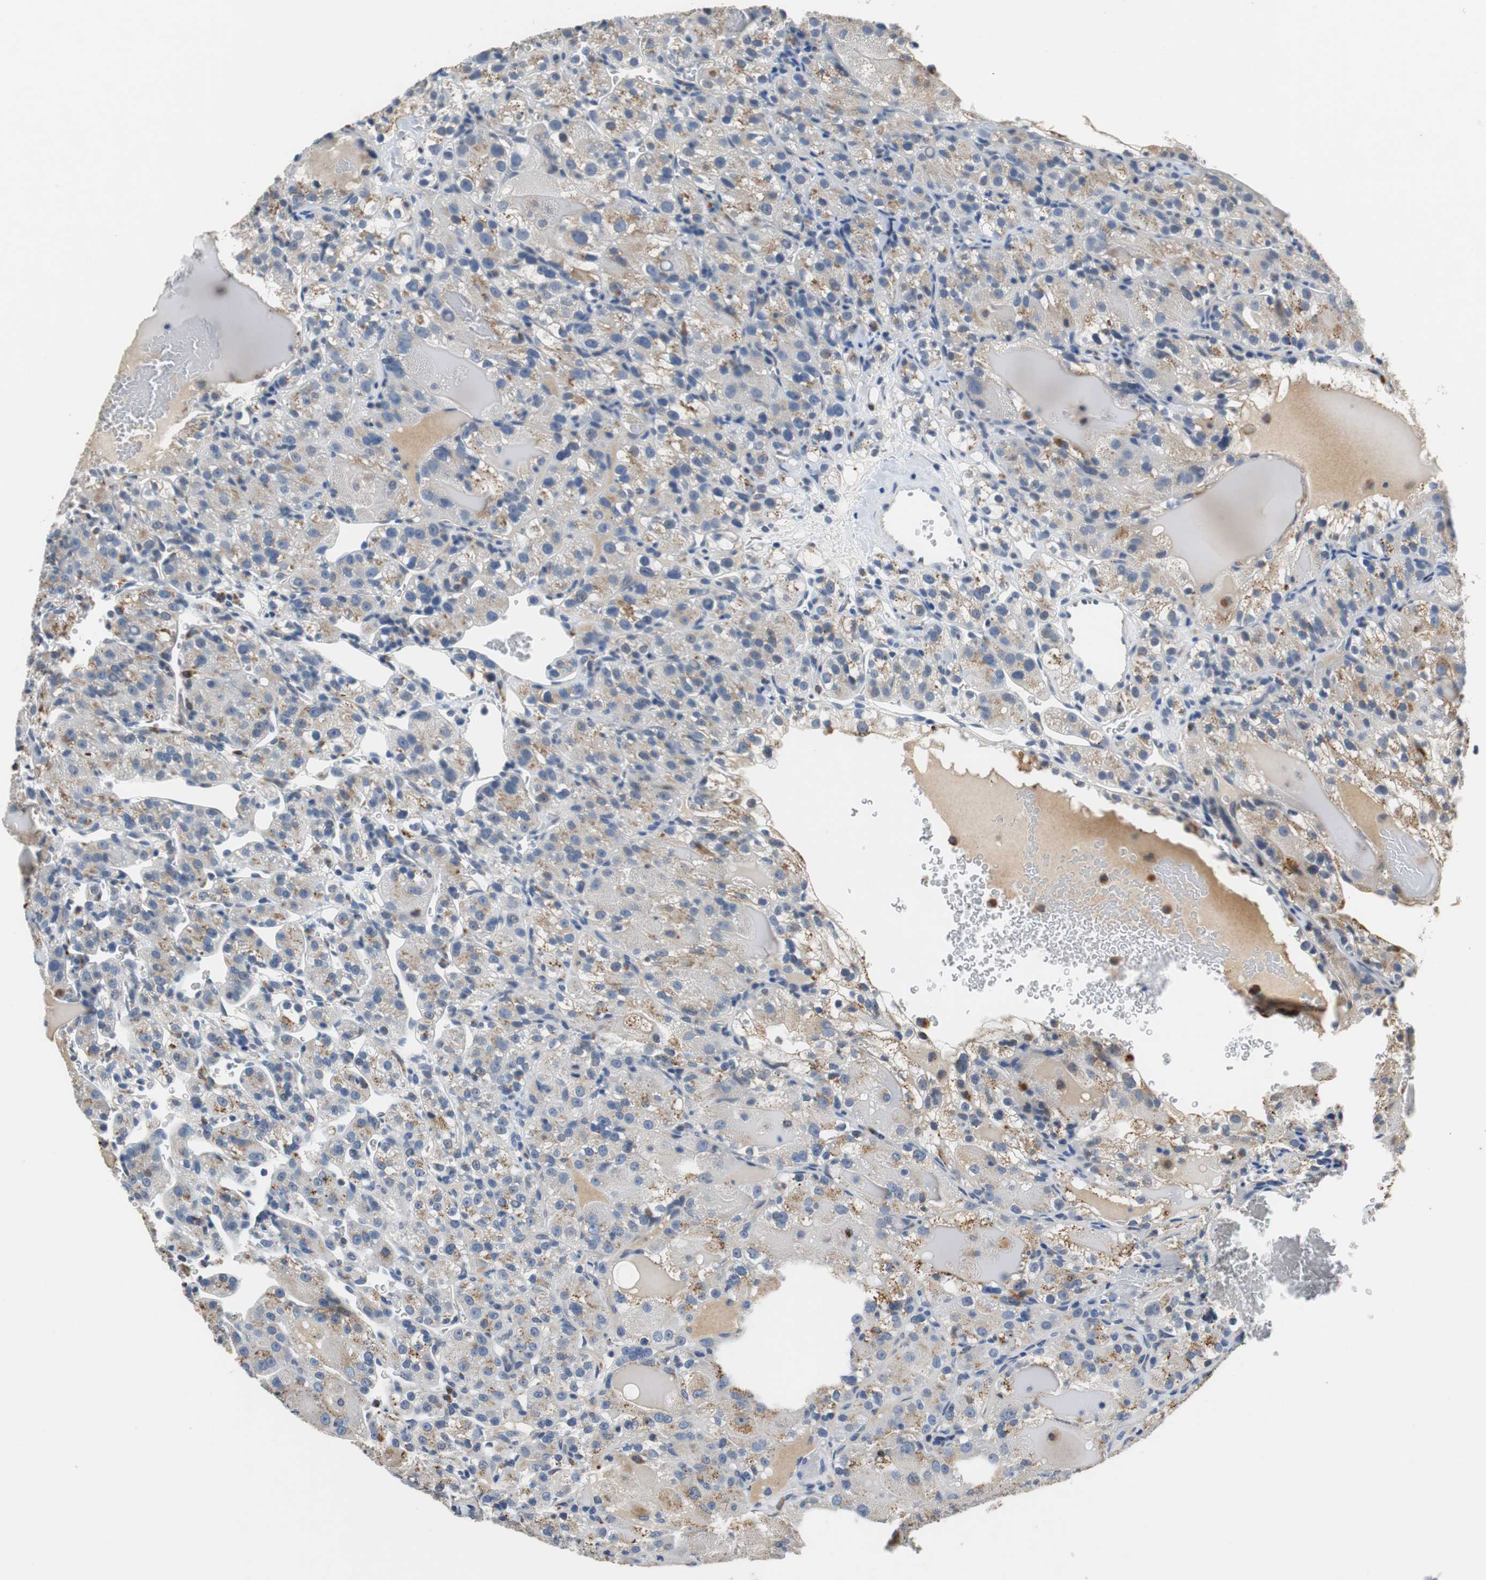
{"staining": {"intensity": "weak", "quantity": "25%-75%", "location": "cytoplasmic/membranous"}, "tissue": "renal cancer", "cell_type": "Tumor cells", "image_type": "cancer", "snomed": [{"axis": "morphology", "description": "Normal tissue, NOS"}, {"axis": "morphology", "description": "Adenocarcinoma, NOS"}, {"axis": "topography", "description": "Kidney"}], "caption": "This is a photomicrograph of IHC staining of adenocarcinoma (renal), which shows weak staining in the cytoplasmic/membranous of tumor cells.", "gene": "NLGN1", "patient": {"sex": "male", "age": 61}}